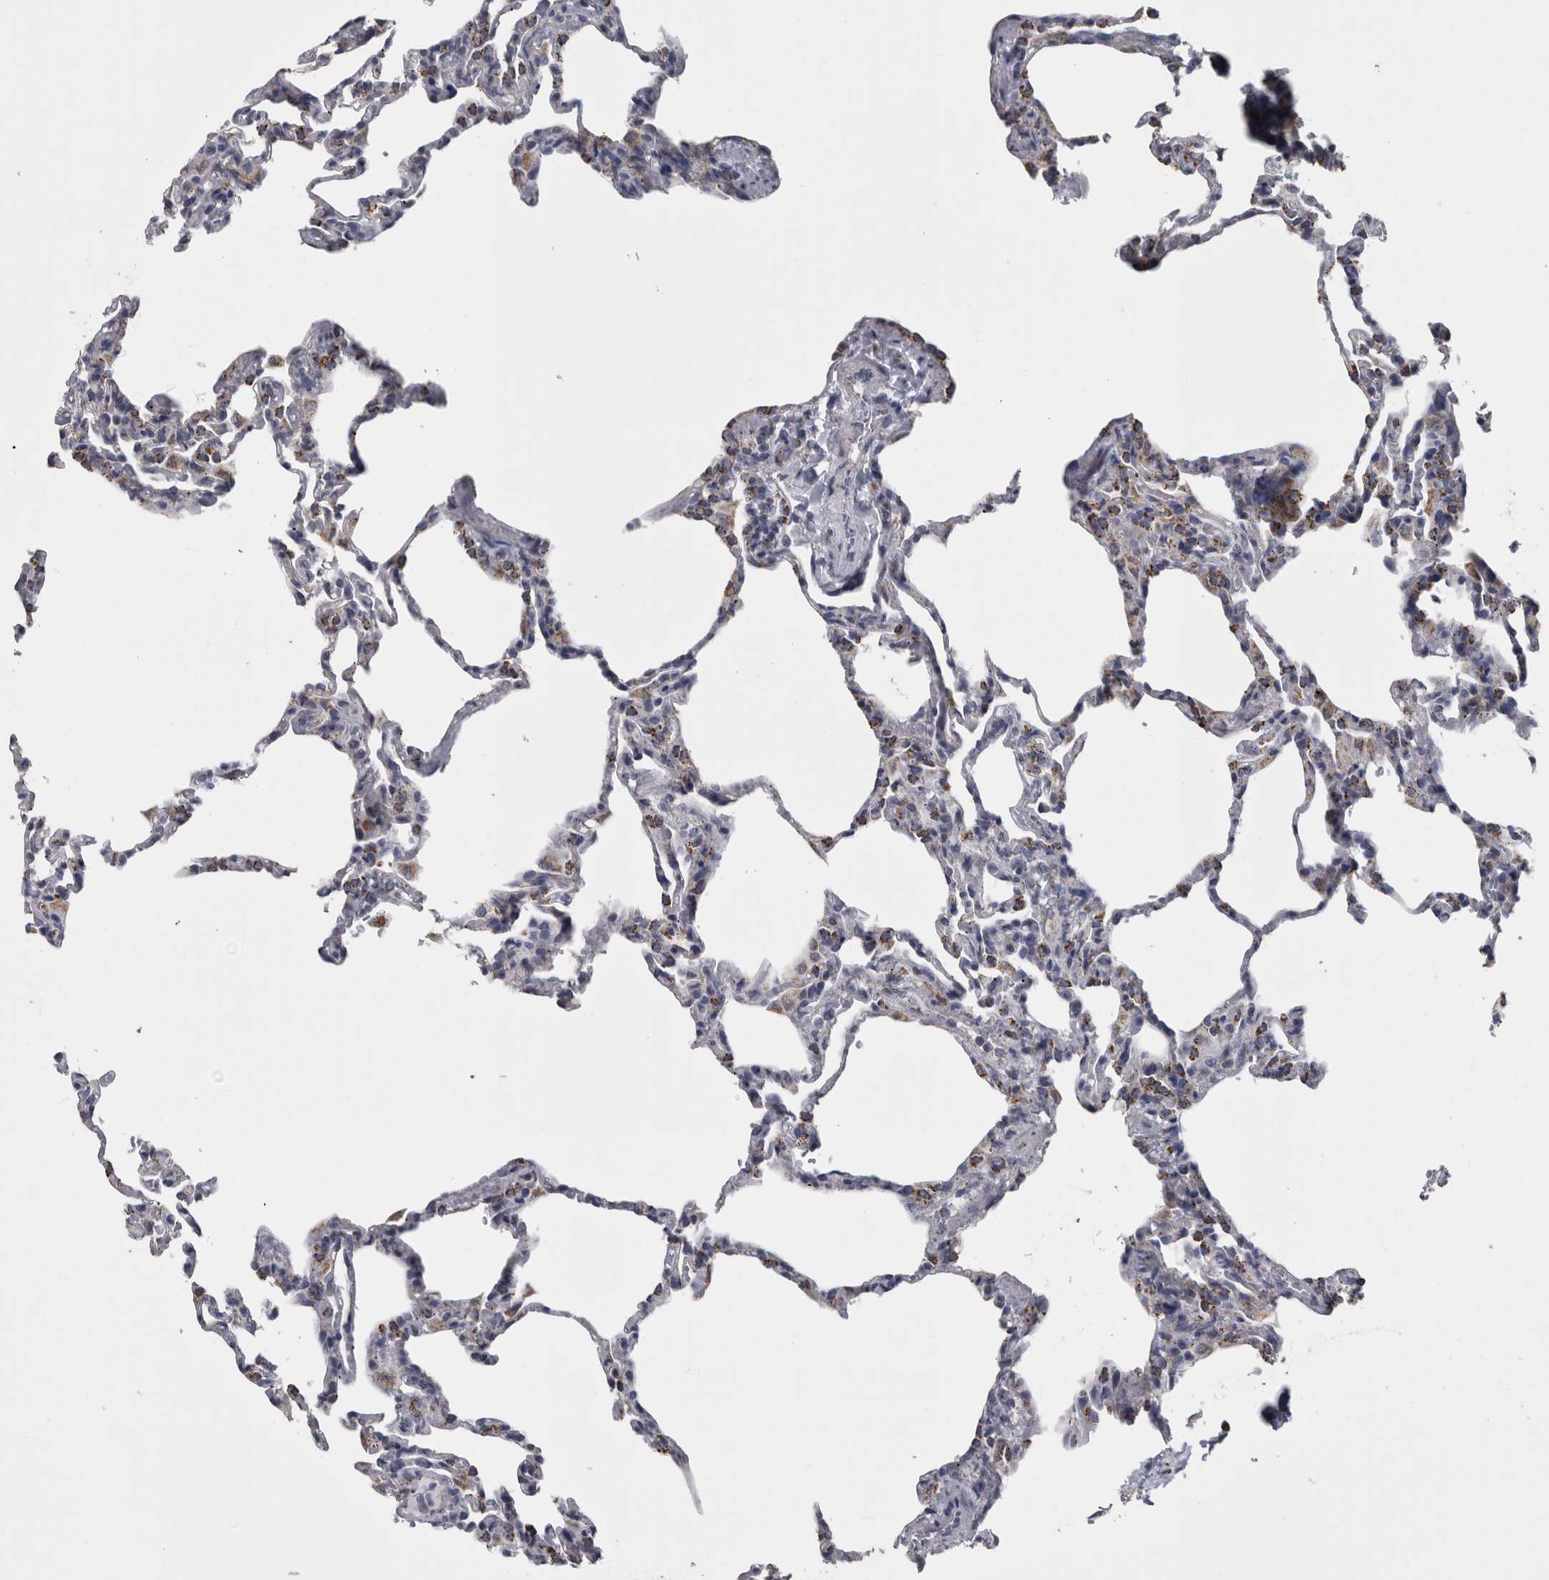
{"staining": {"intensity": "moderate", "quantity": "25%-75%", "location": "cytoplasmic/membranous"}, "tissue": "lung", "cell_type": "Alveolar cells", "image_type": "normal", "snomed": [{"axis": "morphology", "description": "Normal tissue, NOS"}, {"axis": "topography", "description": "Lung"}], "caption": "This is a micrograph of IHC staining of benign lung, which shows moderate expression in the cytoplasmic/membranous of alveolar cells.", "gene": "DBT", "patient": {"sex": "male", "age": 20}}